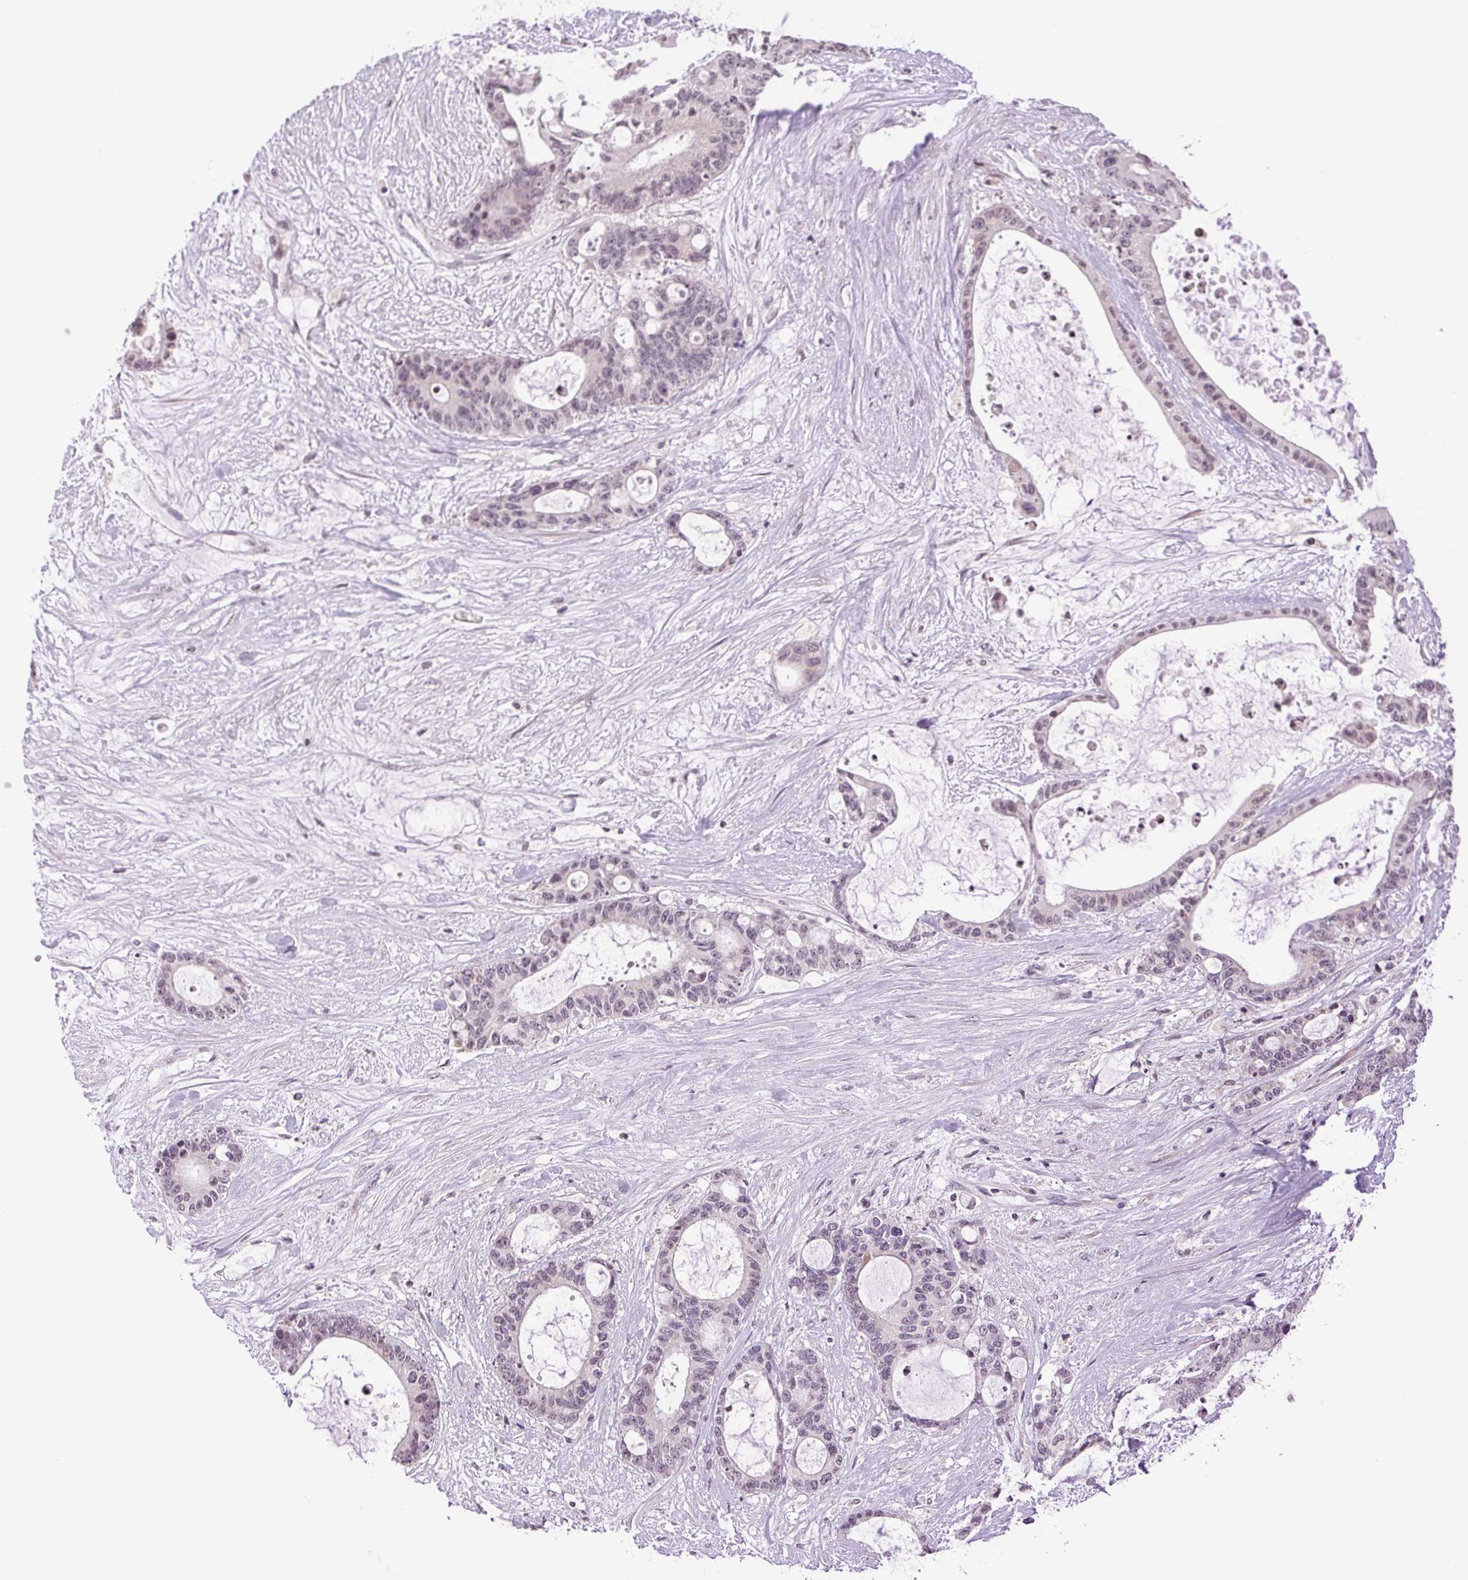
{"staining": {"intensity": "negative", "quantity": "none", "location": "none"}, "tissue": "liver cancer", "cell_type": "Tumor cells", "image_type": "cancer", "snomed": [{"axis": "morphology", "description": "Normal tissue, NOS"}, {"axis": "morphology", "description": "Cholangiocarcinoma"}, {"axis": "topography", "description": "Liver"}, {"axis": "topography", "description": "Peripheral nerve tissue"}], "caption": "Immunohistochemical staining of liver cholangiocarcinoma exhibits no significant expression in tumor cells.", "gene": "TNNT3", "patient": {"sex": "female", "age": 73}}